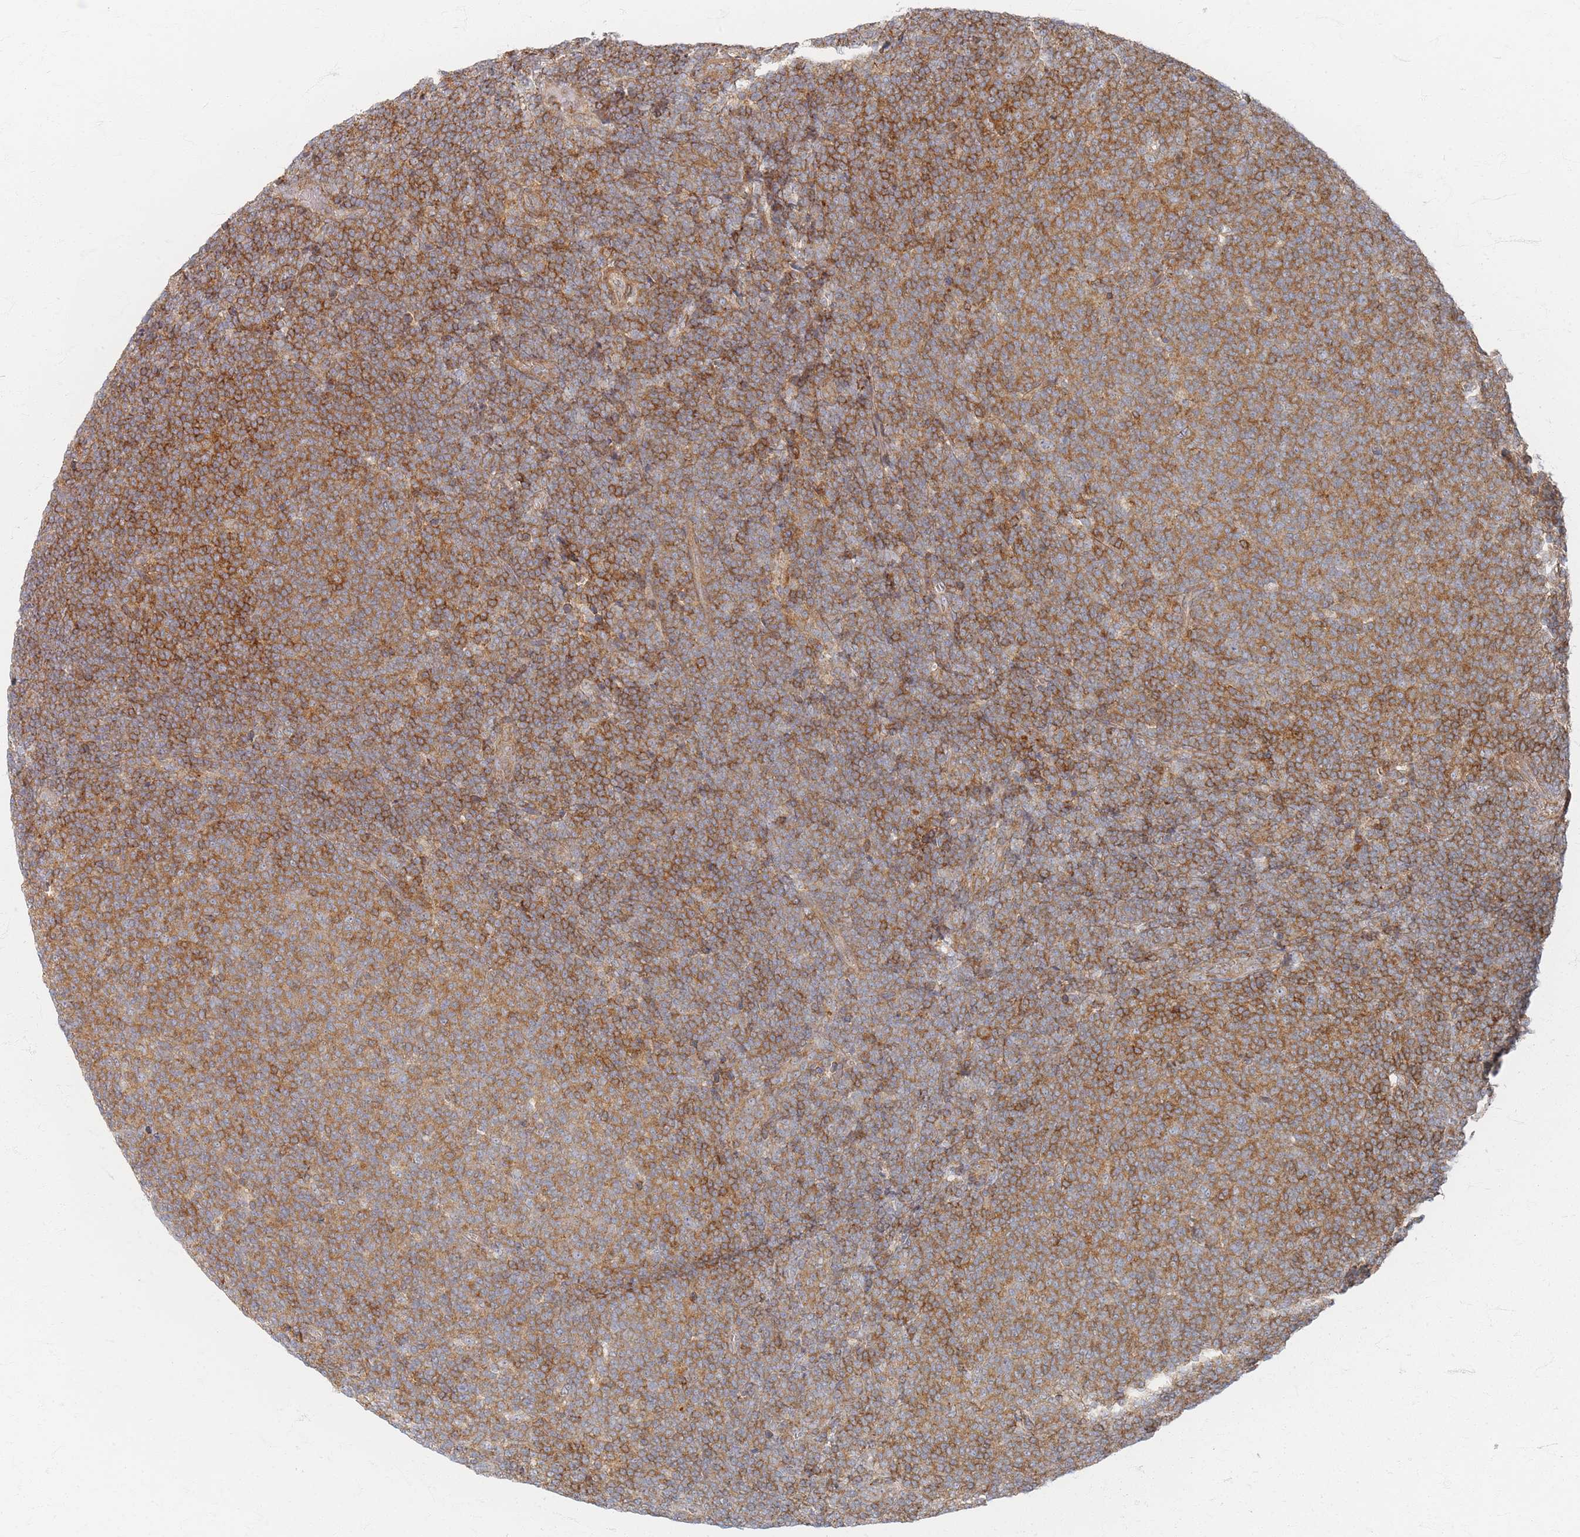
{"staining": {"intensity": "moderate", "quantity": ">75%", "location": "cytoplasmic/membranous"}, "tissue": "lymphoma", "cell_type": "Tumor cells", "image_type": "cancer", "snomed": [{"axis": "morphology", "description": "Malignant lymphoma, non-Hodgkin's type, Low grade"}, {"axis": "topography", "description": "Lymph node"}], "caption": "Immunohistochemistry (IHC) micrograph of neoplastic tissue: human low-grade malignant lymphoma, non-Hodgkin's type stained using immunohistochemistry displays medium levels of moderate protein expression localized specifically in the cytoplasmic/membranous of tumor cells, appearing as a cytoplasmic/membranous brown color.", "gene": "ZNF852", "patient": {"sex": "male", "age": 66}}